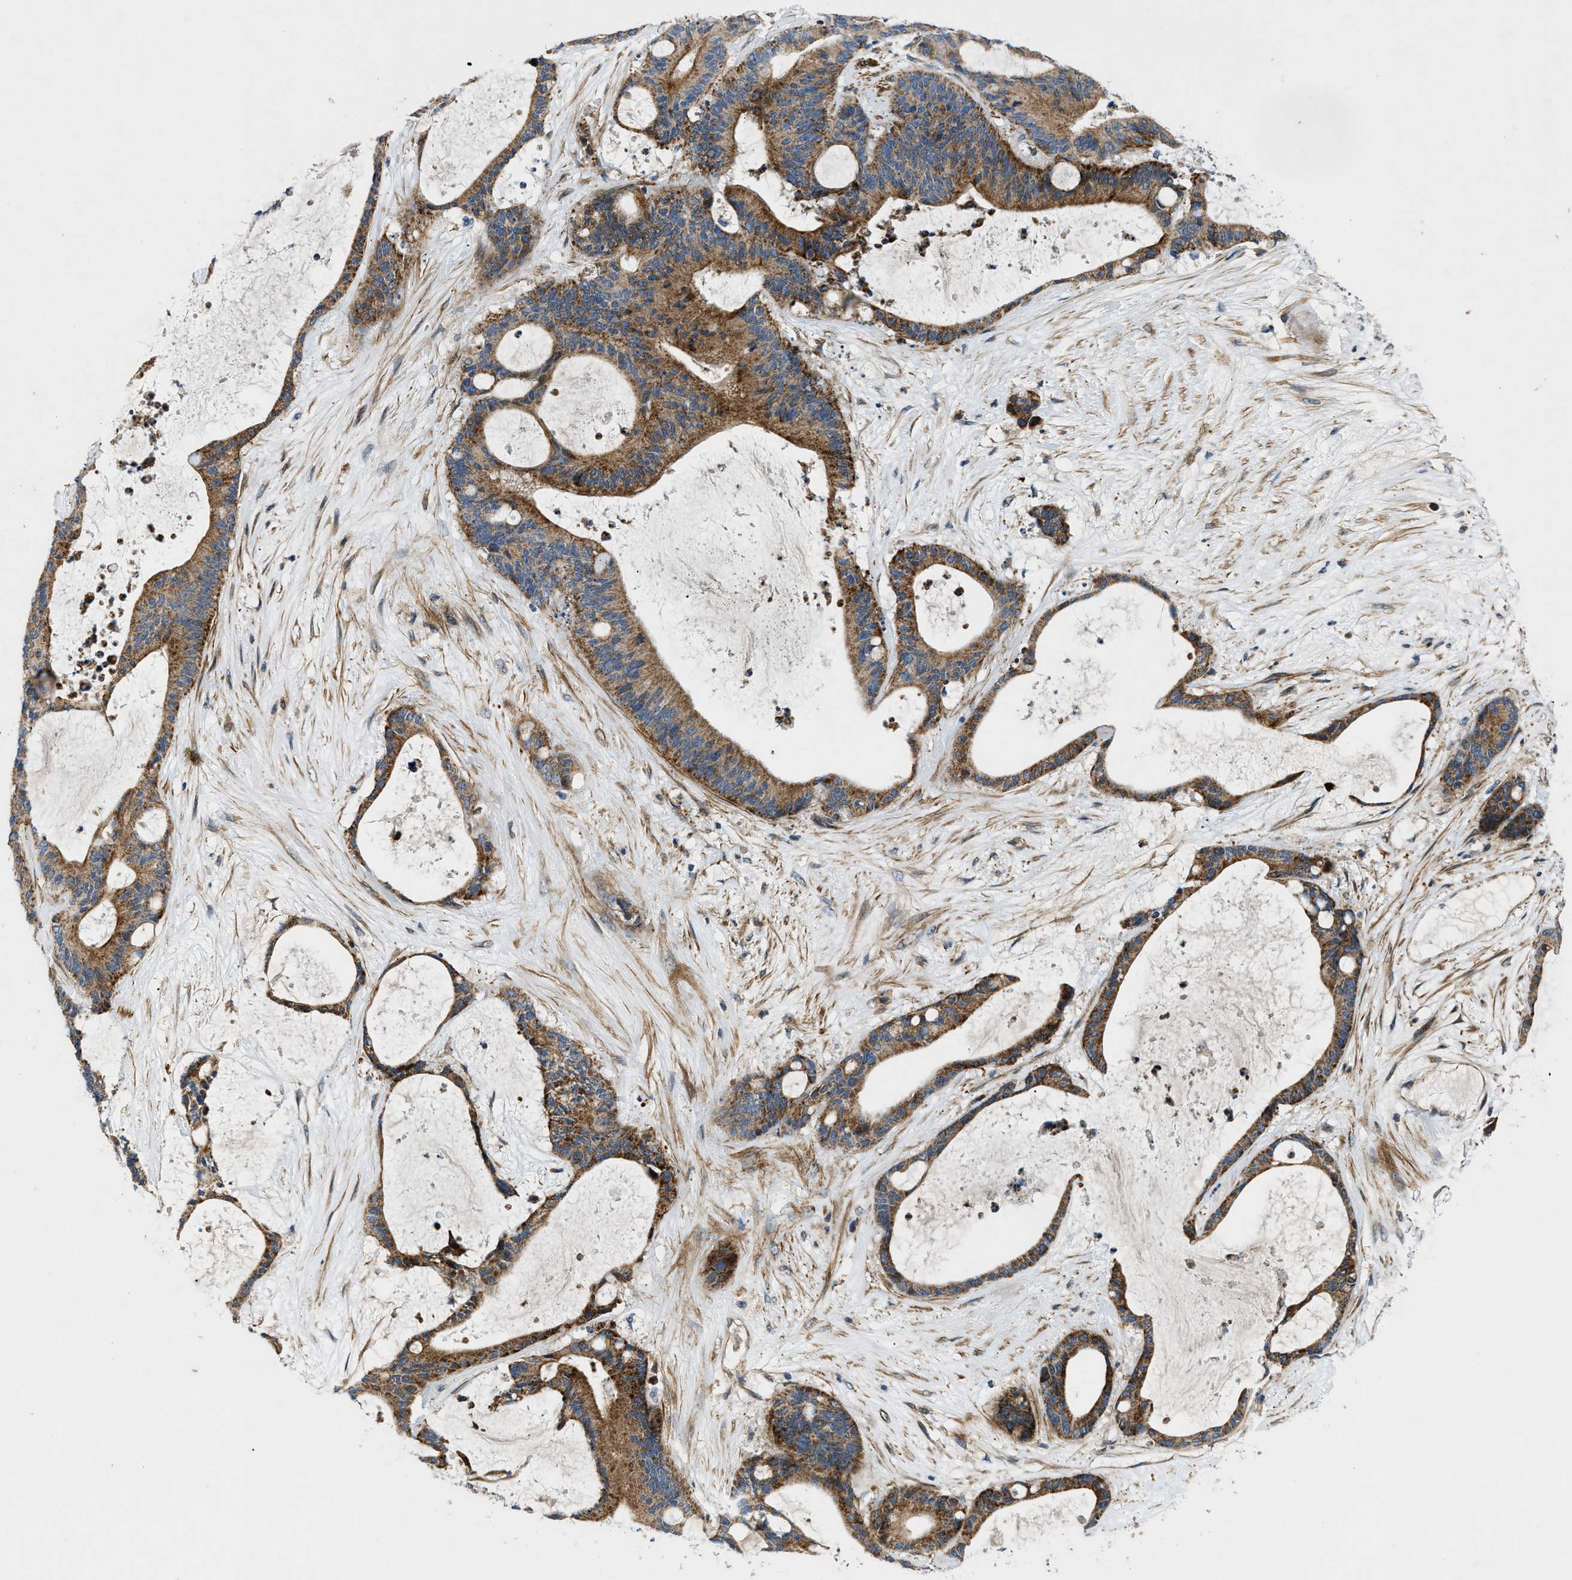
{"staining": {"intensity": "moderate", "quantity": ">75%", "location": "cytoplasmic/membranous"}, "tissue": "liver cancer", "cell_type": "Tumor cells", "image_type": "cancer", "snomed": [{"axis": "morphology", "description": "Cholangiocarcinoma"}, {"axis": "topography", "description": "Liver"}], "caption": "High-magnification brightfield microscopy of cholangiocarcinoma (liver) stained with DAB (brown) and counterstained with hematoxylin (blue). tumor cells exhibit moderate cytoplasmic/membranous staining is appreciated in about>75% of cells.", "gene": "DHODH", "patient": {"sex": "female", "age": 73}}